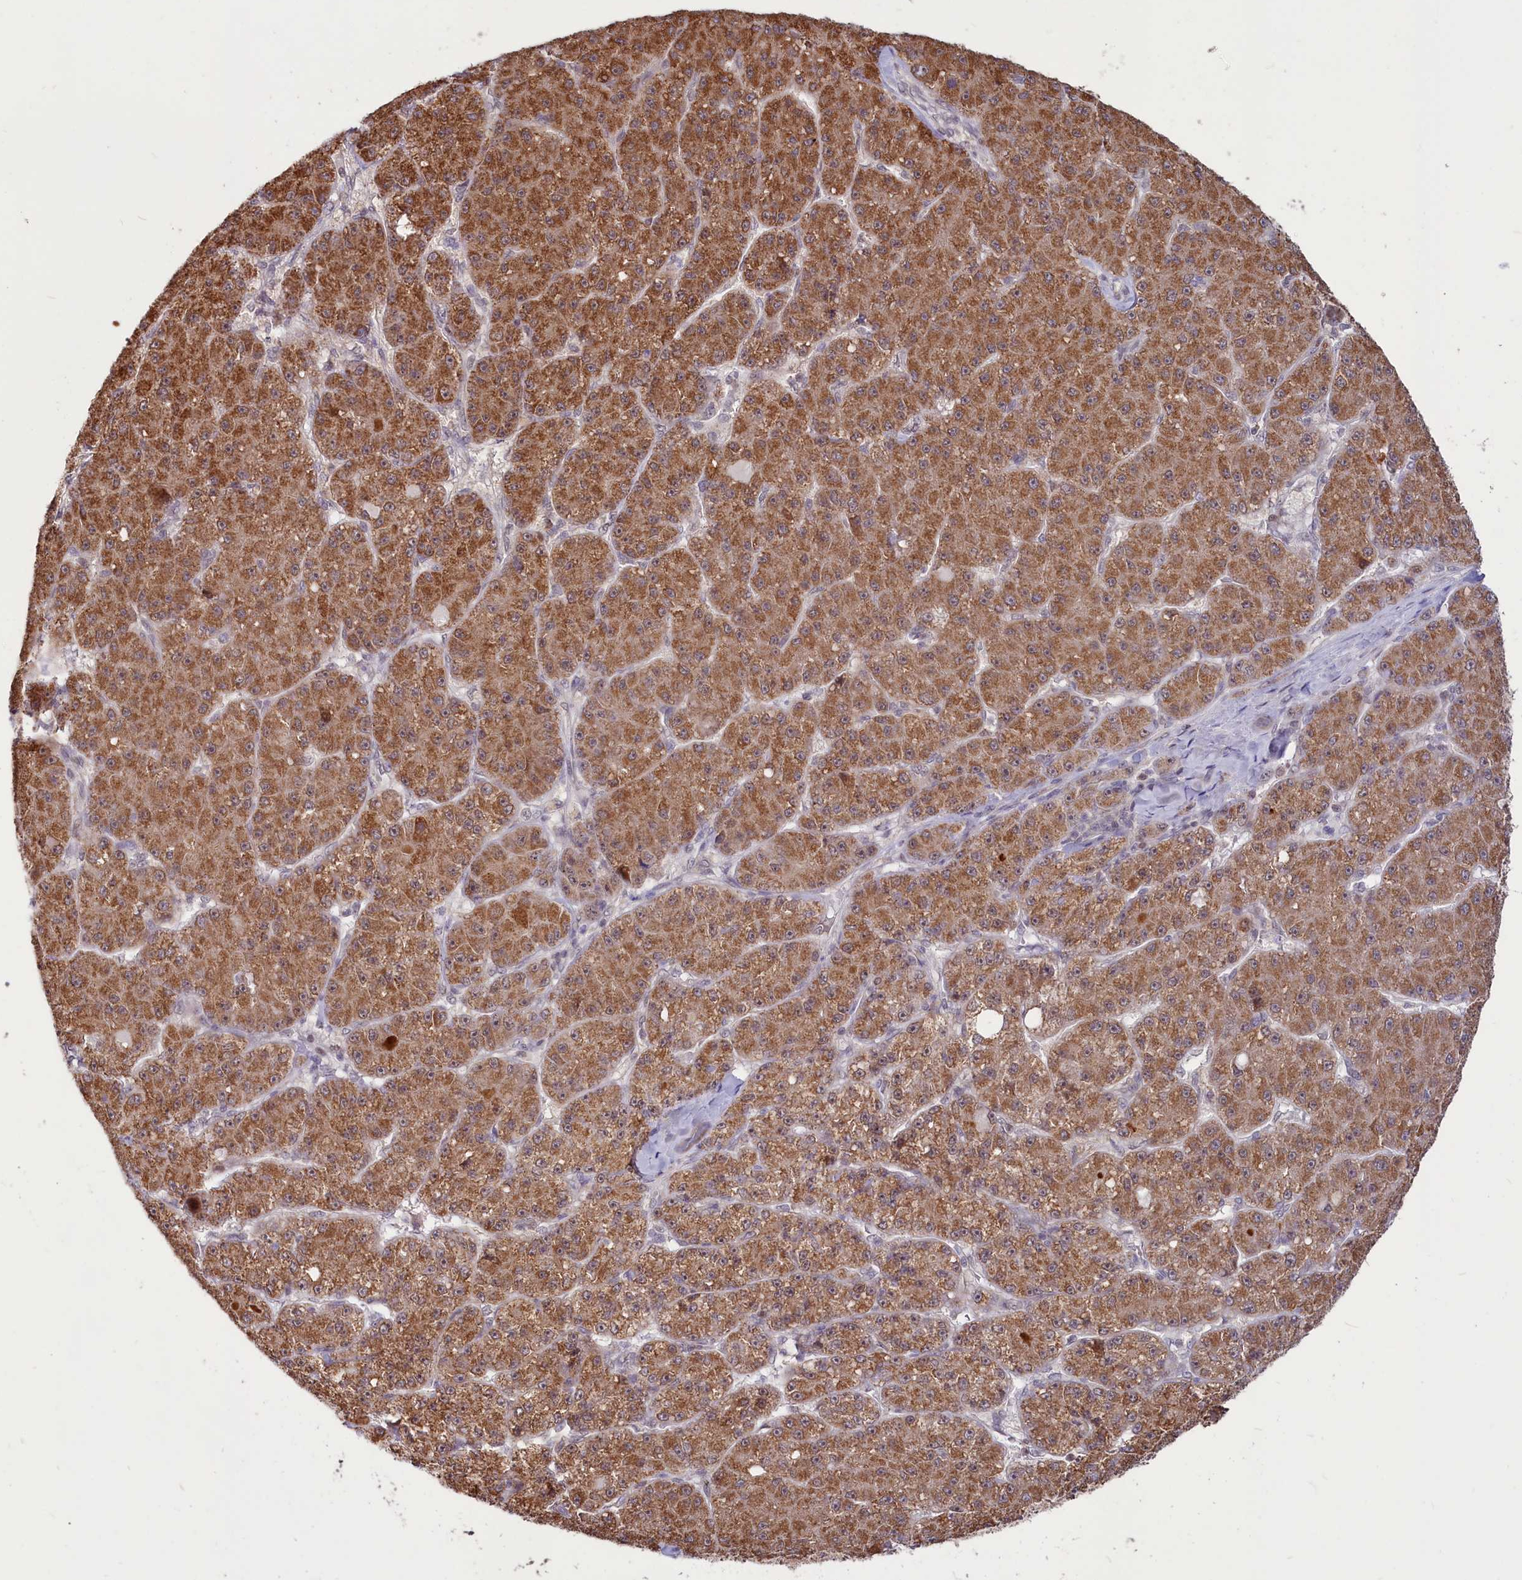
{"staining": {"intensity": "moderate", "quantity": ">75%", "location": "cytoplasmic/membranous"}, "tissue": "liver cancer", "cell_type": "Tumor cells", "image_type": "cancer", "snomed": [{"axis": "morphology", "description": "Carcinoma, Hepatocellular, NOS"}, {"axis": "topography", "description": "Liver"}], "caption": "Immunohistochemistry of human liver cancer (hepatocellular carcinoma) reveals medium levels of moderate cytoplasmic/membranous positivity in approximately >75% of tumor cells.", "gene": "PHC3", "patient": {"sex": "male", "age": 67}}